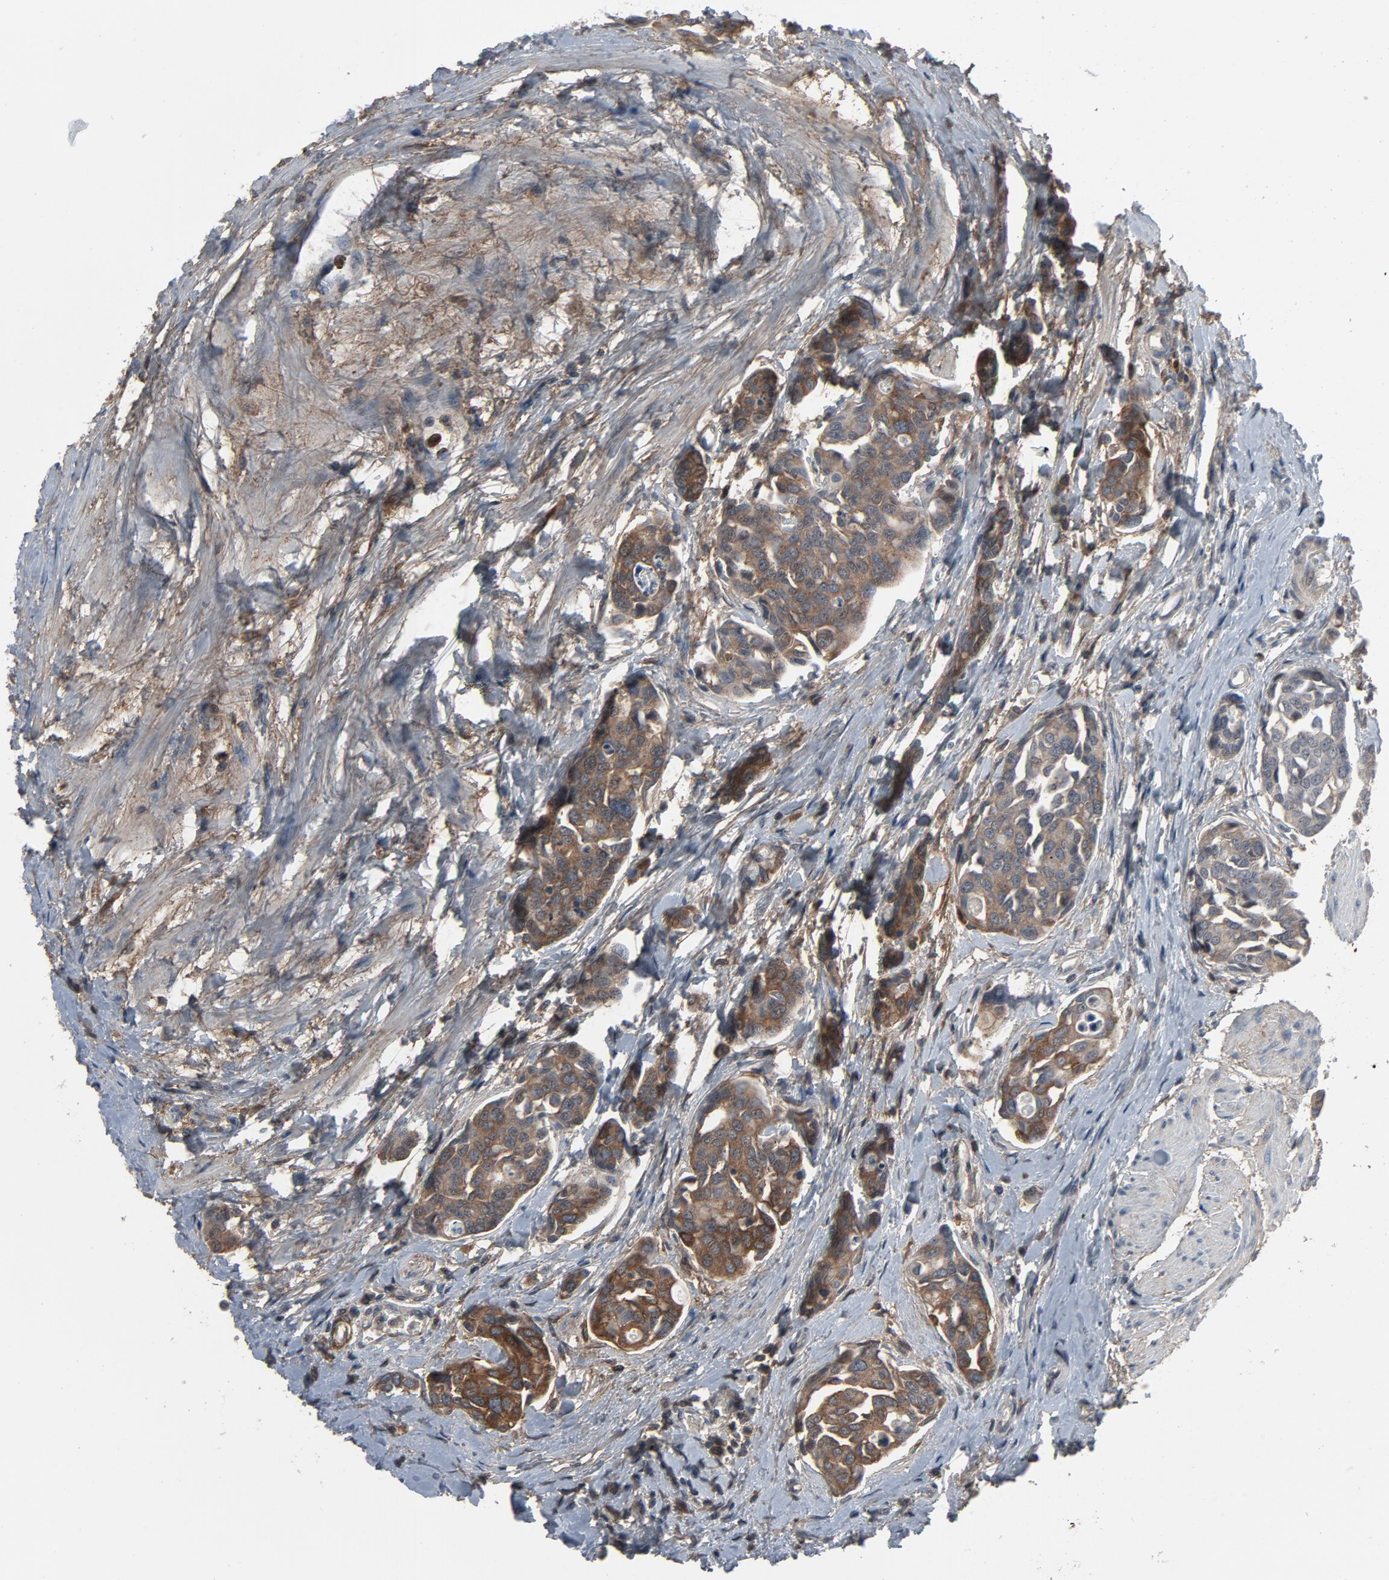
{"staining": {"intensity": "weak", "quantity": ">75%", "location": "cytoplasmic/membranous"}, "tissue": "urothelial cancer", "cell_type": "Tumor cells", "image_type": "cancer", "snomed": [{"axis": "morphology", "description": "Urothelial carcinoma, High grade"}, {"axis": "topography", "description": "Urinary bladder"}], "caption": "There is low levels of weak cytoplasmic/membranous expression in tumor cells of urothelial carcinoma (high-grade), as demonstrated by immunohistochemical staining (brown color).", "gene": "PDZD4", "patient": {"sex": "male", "age": 78}}